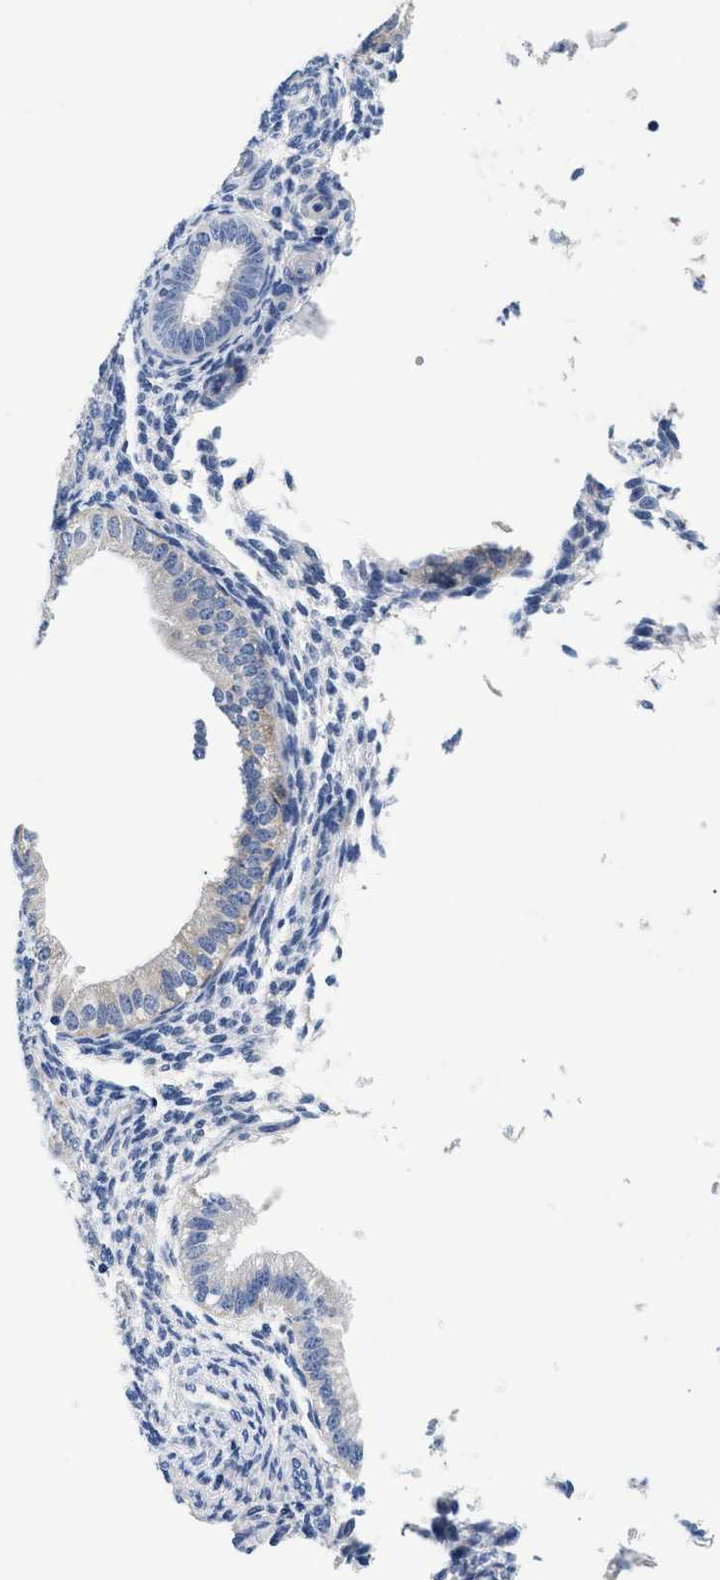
{"staining": {"intensity": "negative", "quantity": "none", "location": "none"}, "tissue": "endometrium", "cell_type": "Cells in endometrial stroma", "image_type": "normal", "snomed": [{"axis": "morphology", "description": "Normal tissue, NOS"}, {"axis": "topography", "description": "Endometrium"}], "caption": "Immunohistochemistry (IHC) image of normal endometrium stained for a protein (brown), which reveals no staining in cells in endometrial stroma. Brightfield microscopy of immunohistochemistry (IHC) stained with DAB (brown) and hematoxylin (blue), captured at high magnification.", "gene": "MEA1", "patient": {"sex": "female", "age": 39}}